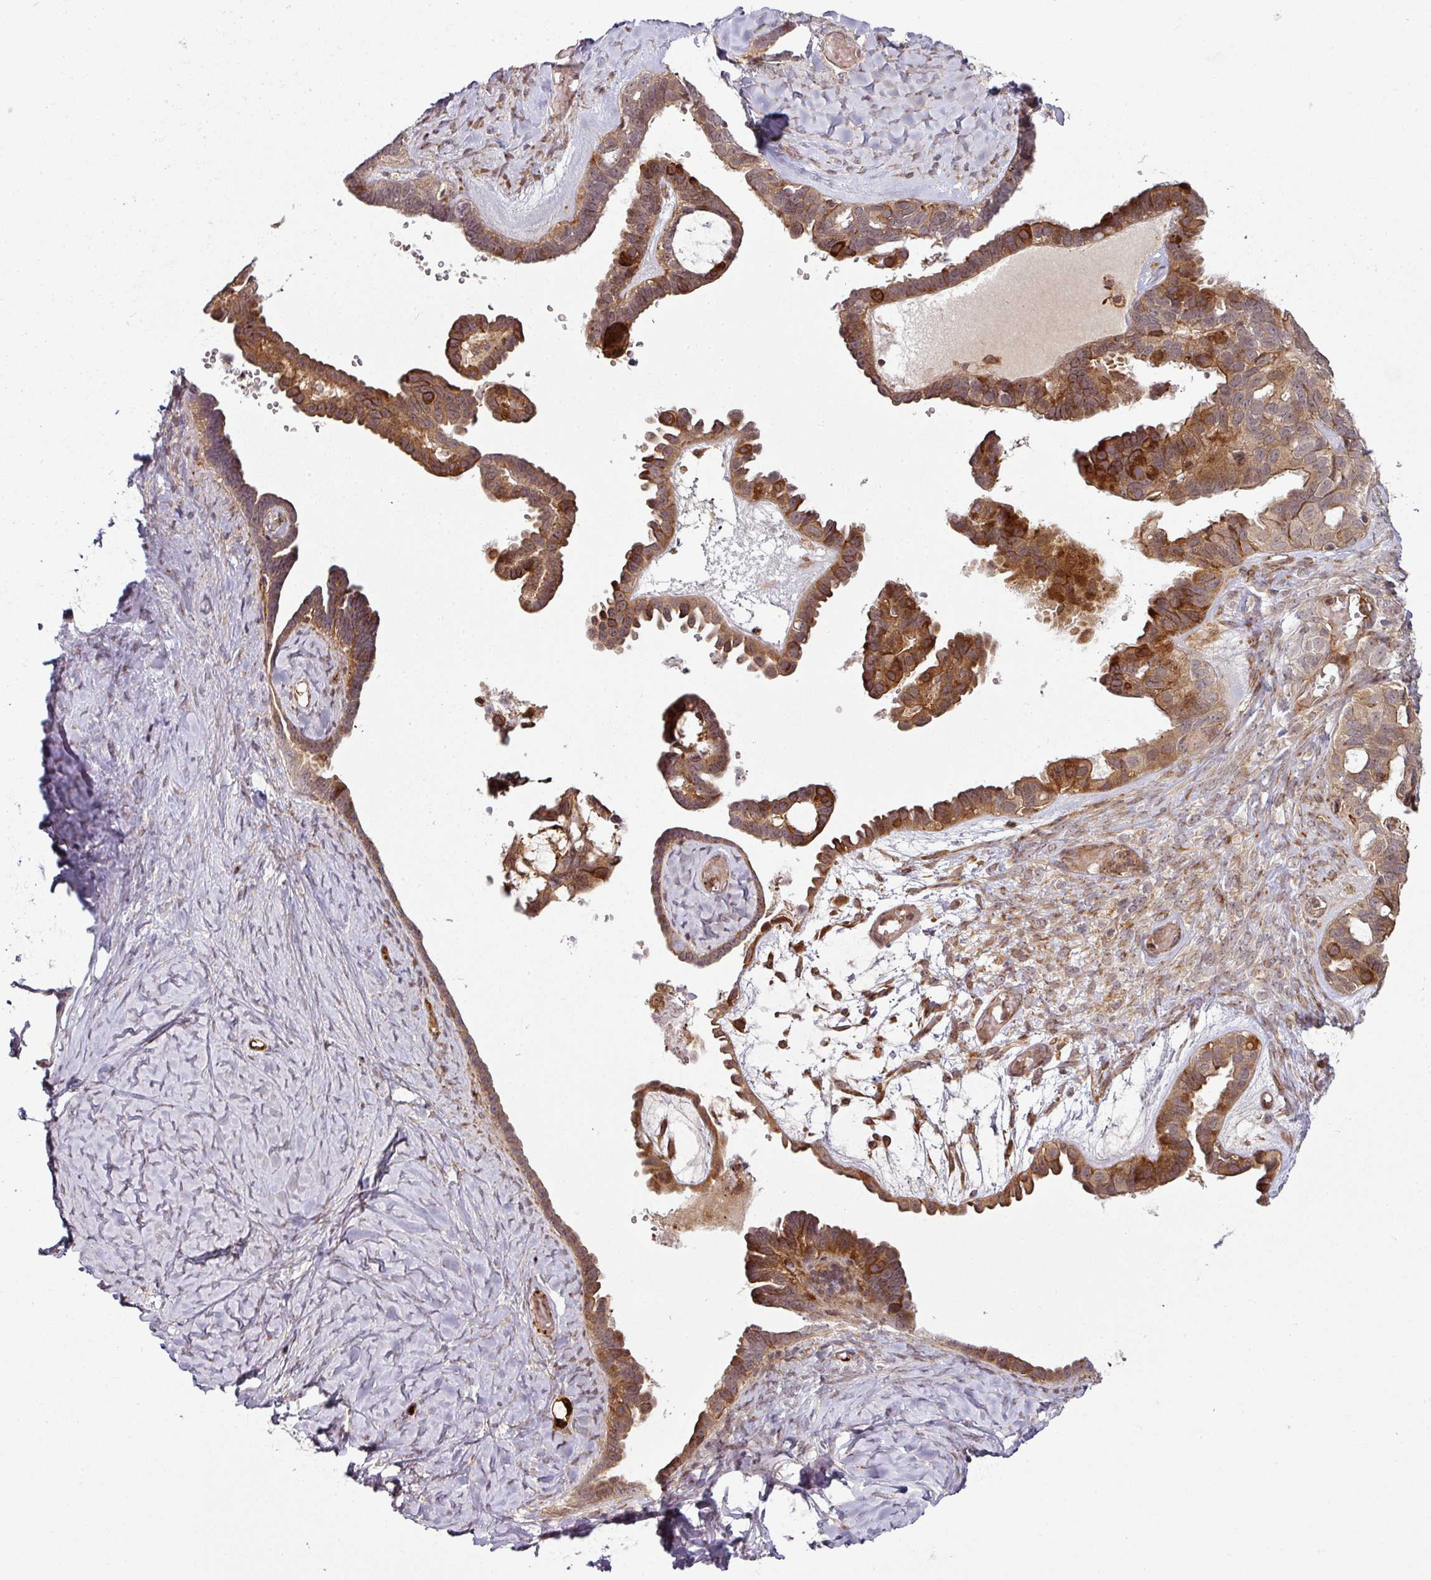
{"staining": {"intensity": "strong", "quantity": "25%-75%", "location": "cytoplasmic/membranous,nuclear"}, "tissue": "ovarian cancer", "cell_type": "Tumor cells", "image_type": "cancer", "snomed": [{"axis": "morphology", "description": "Cystadenocarcinoma, serous, NOS"}, {"axis": "topography", "description": "Ovary"}], "caption": "This is an image of immunohistochemistry (IHC) staining of serous cystadenocarcinoma (ovarian), which shows strong expression in the cytoplasmic/membranous and nuclear of tumor cells.", "gene": "ATAT1", "patient": {"sex": "female", "age": 69}}